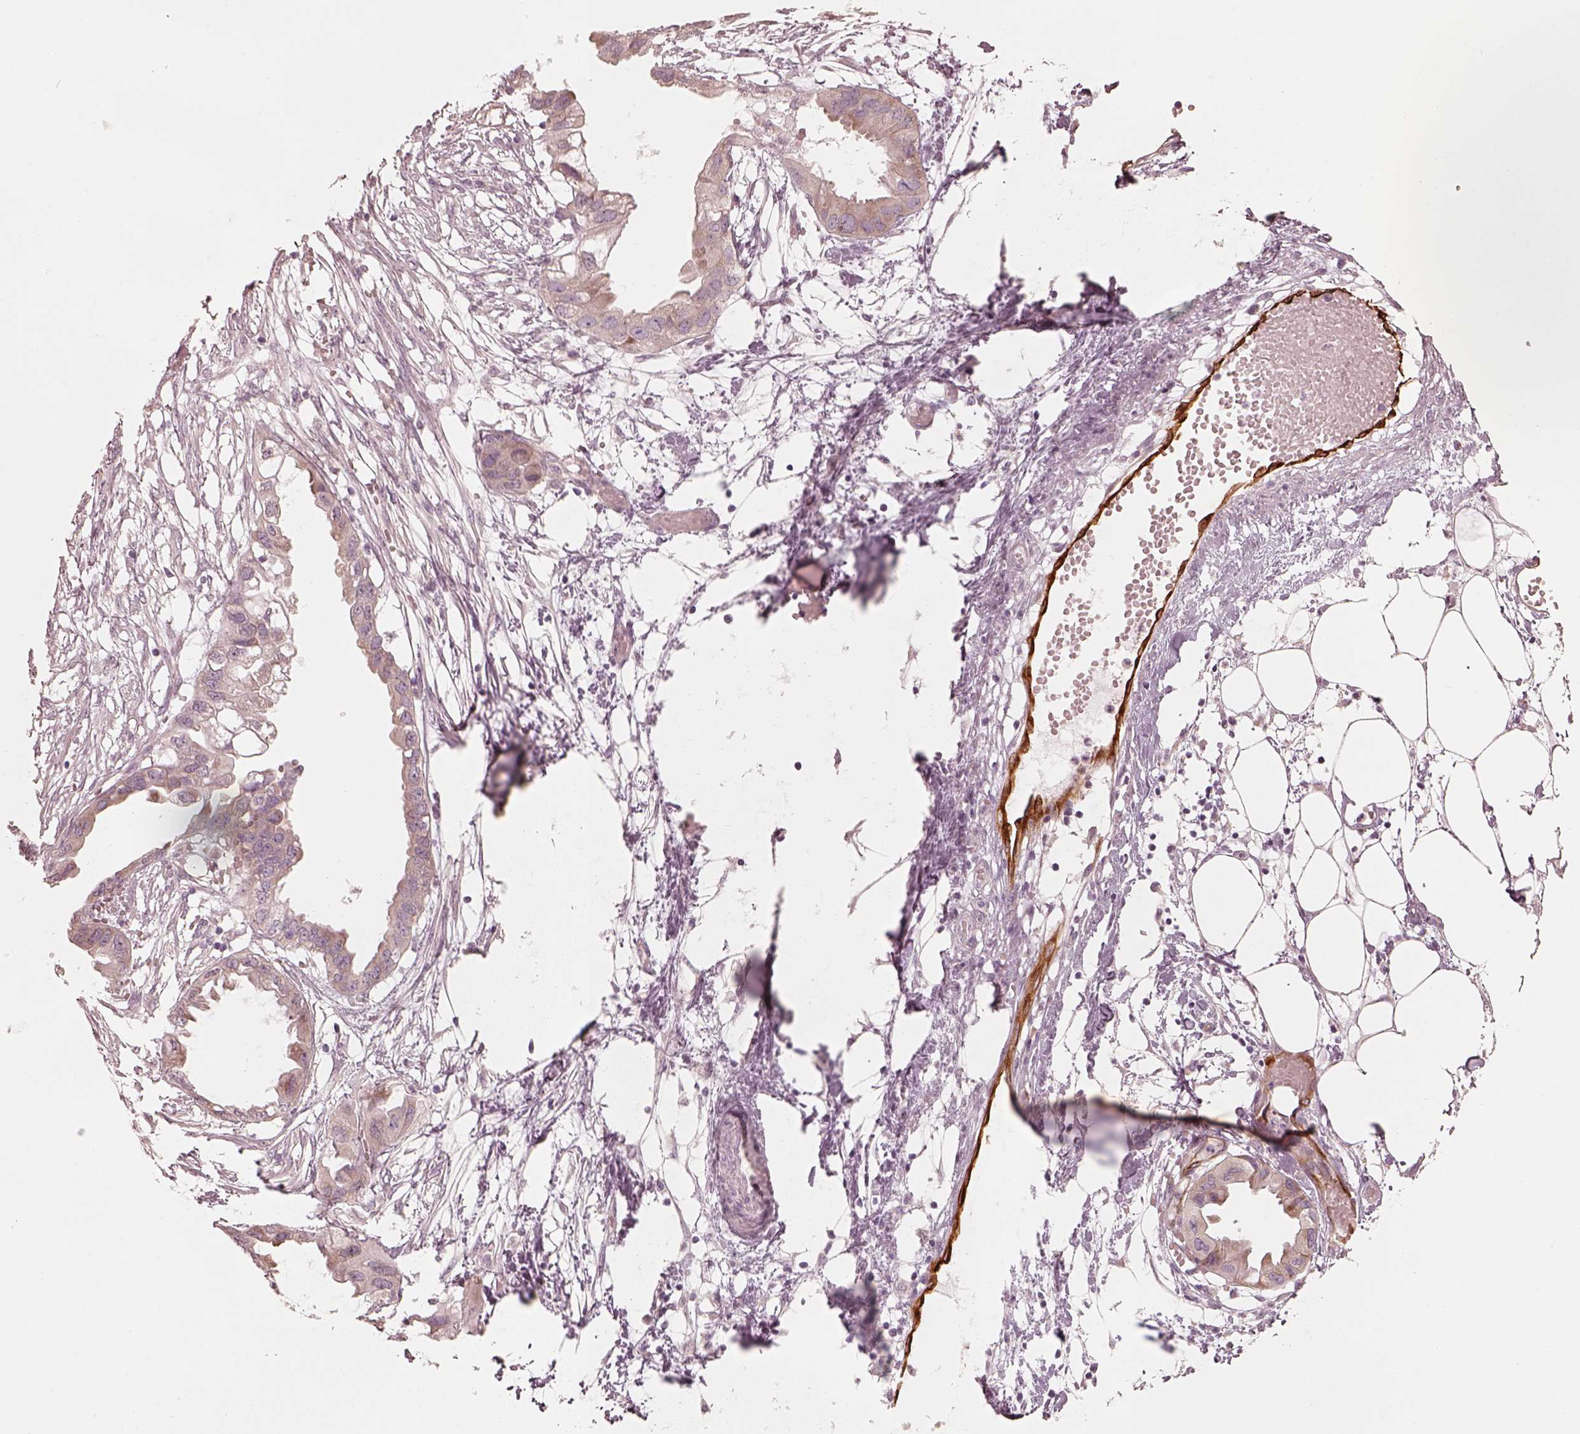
{"staining": {"intensity": "weak", "quantity": "<25%", "location": "cytoplasmic/membranous"}, "tissue": "endometrial cancer", "cell_type": "Tumor cells", "image_type": "cancer", "snomed": [{"axis": "morphology", "description": "Adenocarcinoma, NOS"}, {"axis": "morphology", "description": "Adenocarcinoma, metastatic, NOS"}, {"axis": "topography", "description": "Adipose tissue"}, {"axis": "topography", "description": "Endometrium"}], "caption": "Adenocarcinoma (endometrial) stained for a protein using immunohistochemistry exhibits no expression tumor cells.", "gene": "RAB3C", "patient": {"sex": "female", "age": 67}}